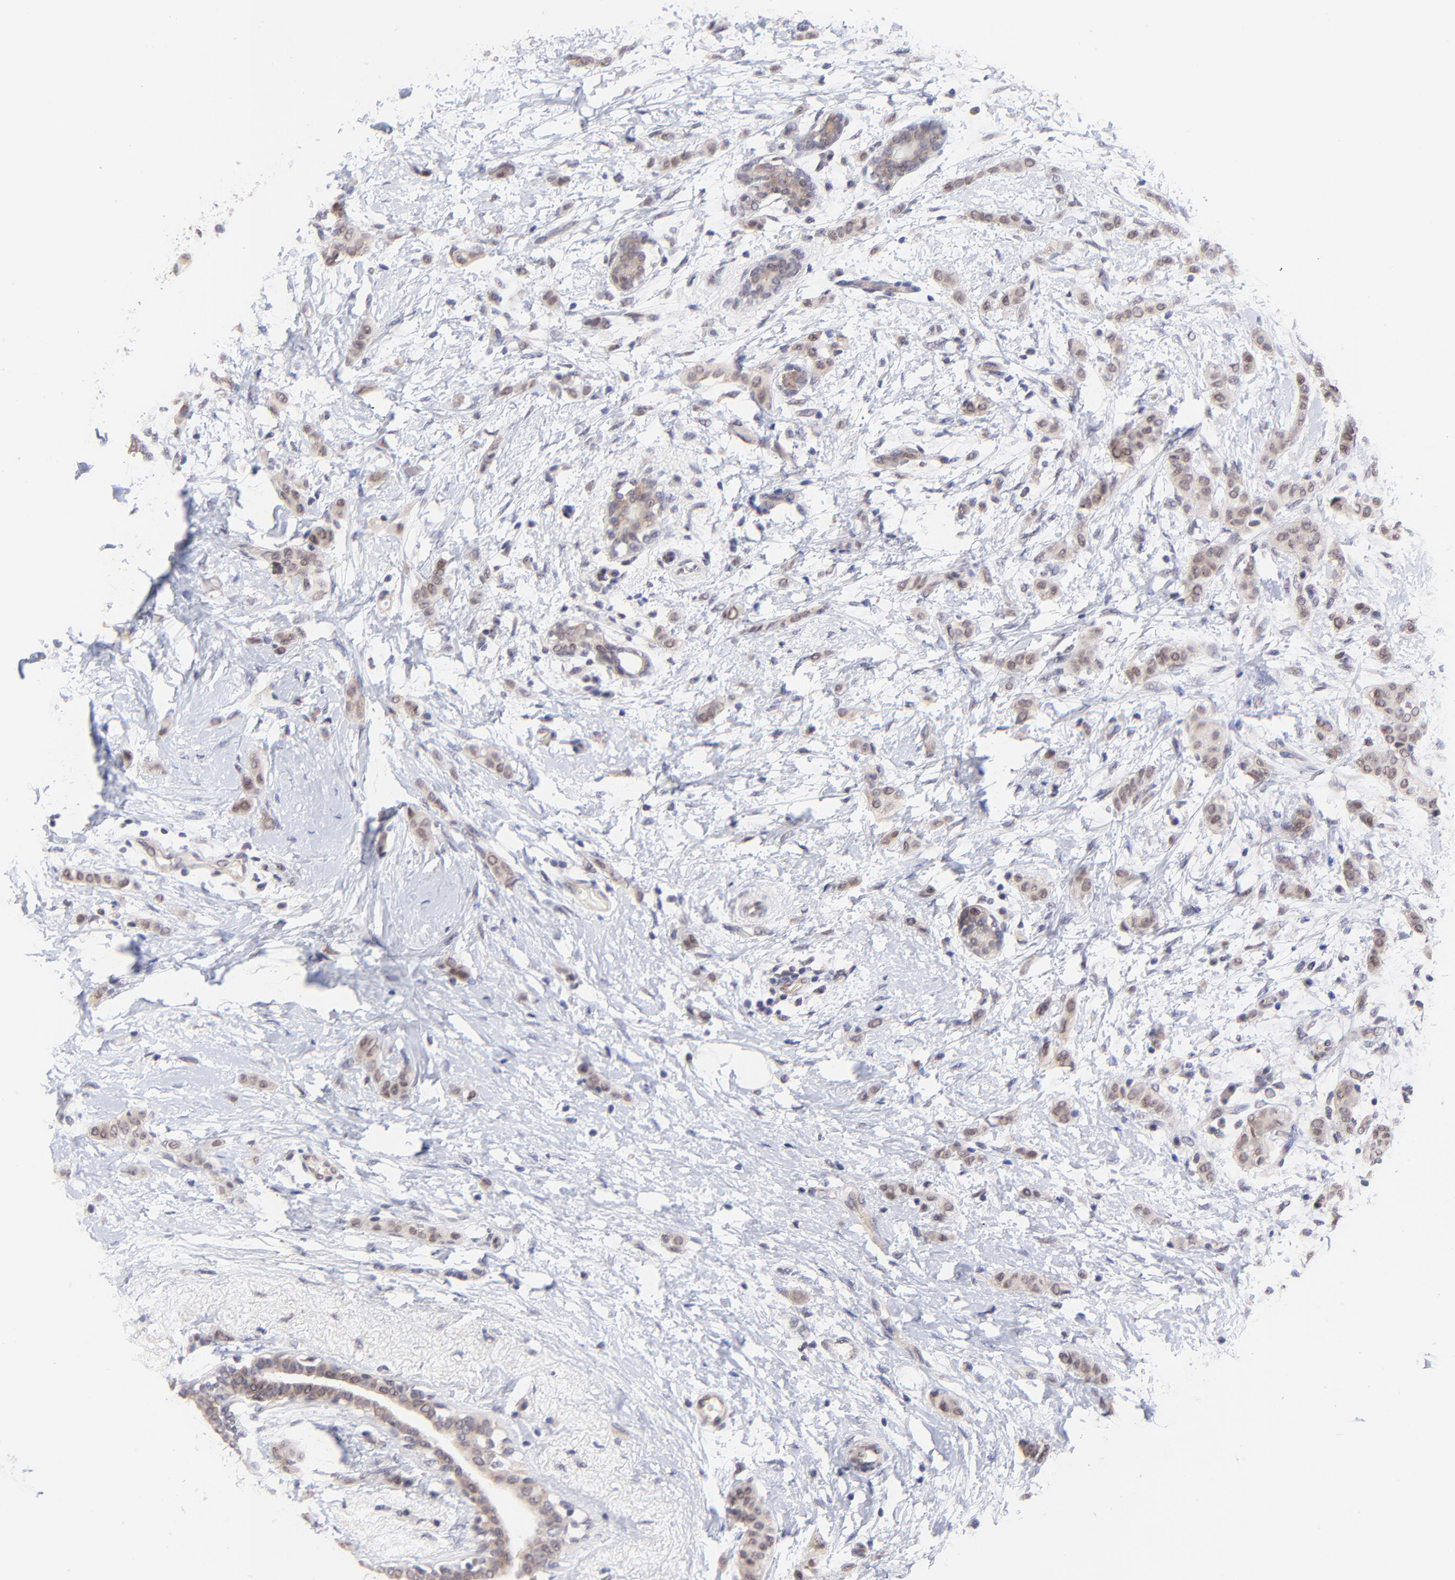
{"staining": {"intensity": "weak", "quantity": ">75%", "location": "cytoplasmic/membranous"}, "tissue": "breast cancer", "cell_type": "Tumor cells", "image_type": "cancer", "snomed": [{"axis": "morphology", "description": "Lobular carcinoma"}, {"axis": "topography", "description": "Breast"}], "caption": "A micrograph showing weak cytoplasmic/membranous positivity in about >75% of tumor cells in breast cancer (lobular carcinoma), as visualized by brown immunohistochemical staining.", "gene": "ZNF747", "patient": {"sex": "female", "age": 55}}